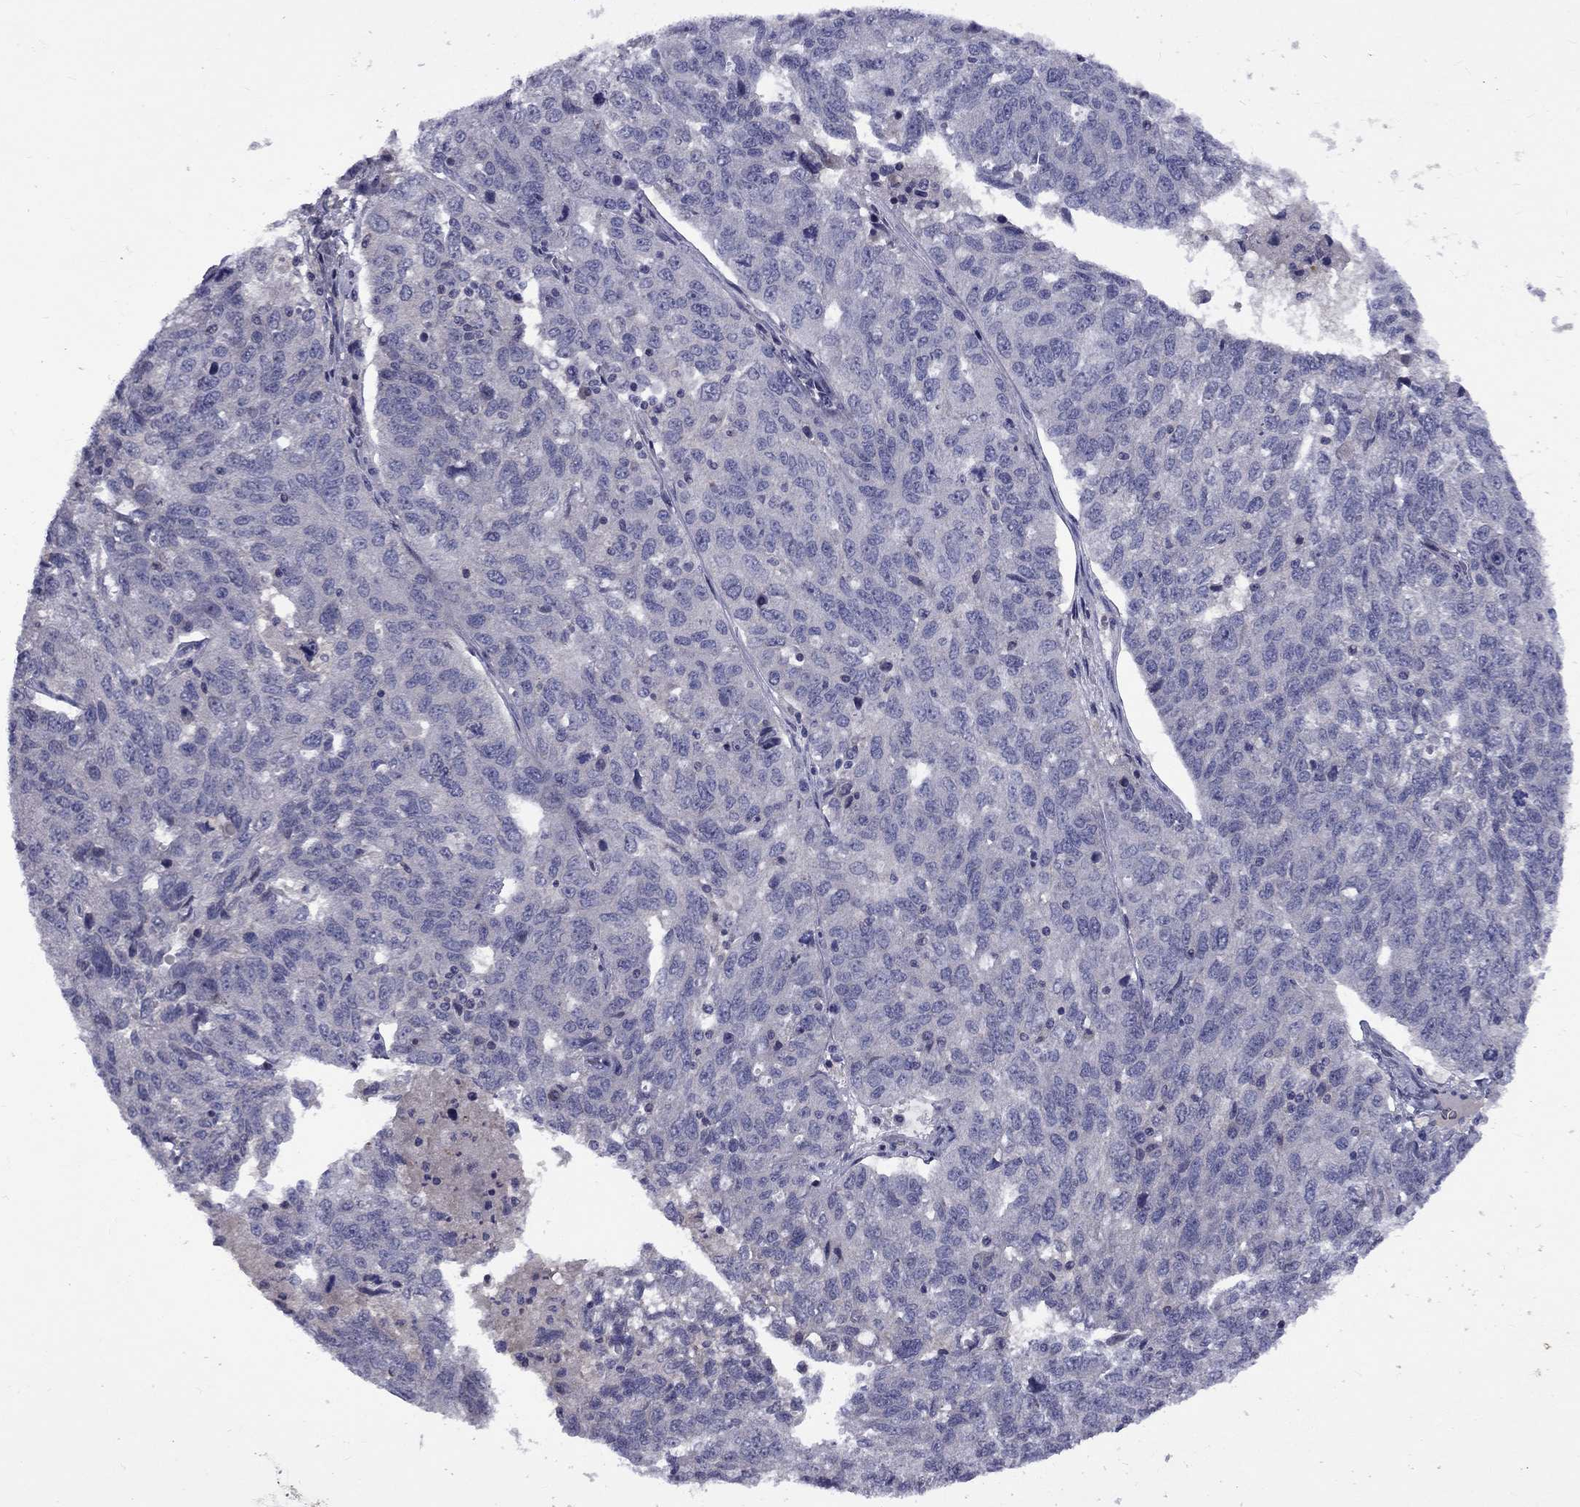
{"staining": {"intensity": "negative", "quantity": "none", "location": "none"}, "tissue": "ovarian cancer", "cell_type": "Tumor cells", "image_type": "cancer", "snomed": [{"axis": "morphology", "description": "Cystadenocarcinoma, serous, NOS"}, {"axis": "topography", "description": "Ovary"}], "caption": "Micrograph shows no protein staining in tumor cells of ovarian cancer tissue.", "gene": "SNTA1", "patient": {"sex": "female", "age": 71}}